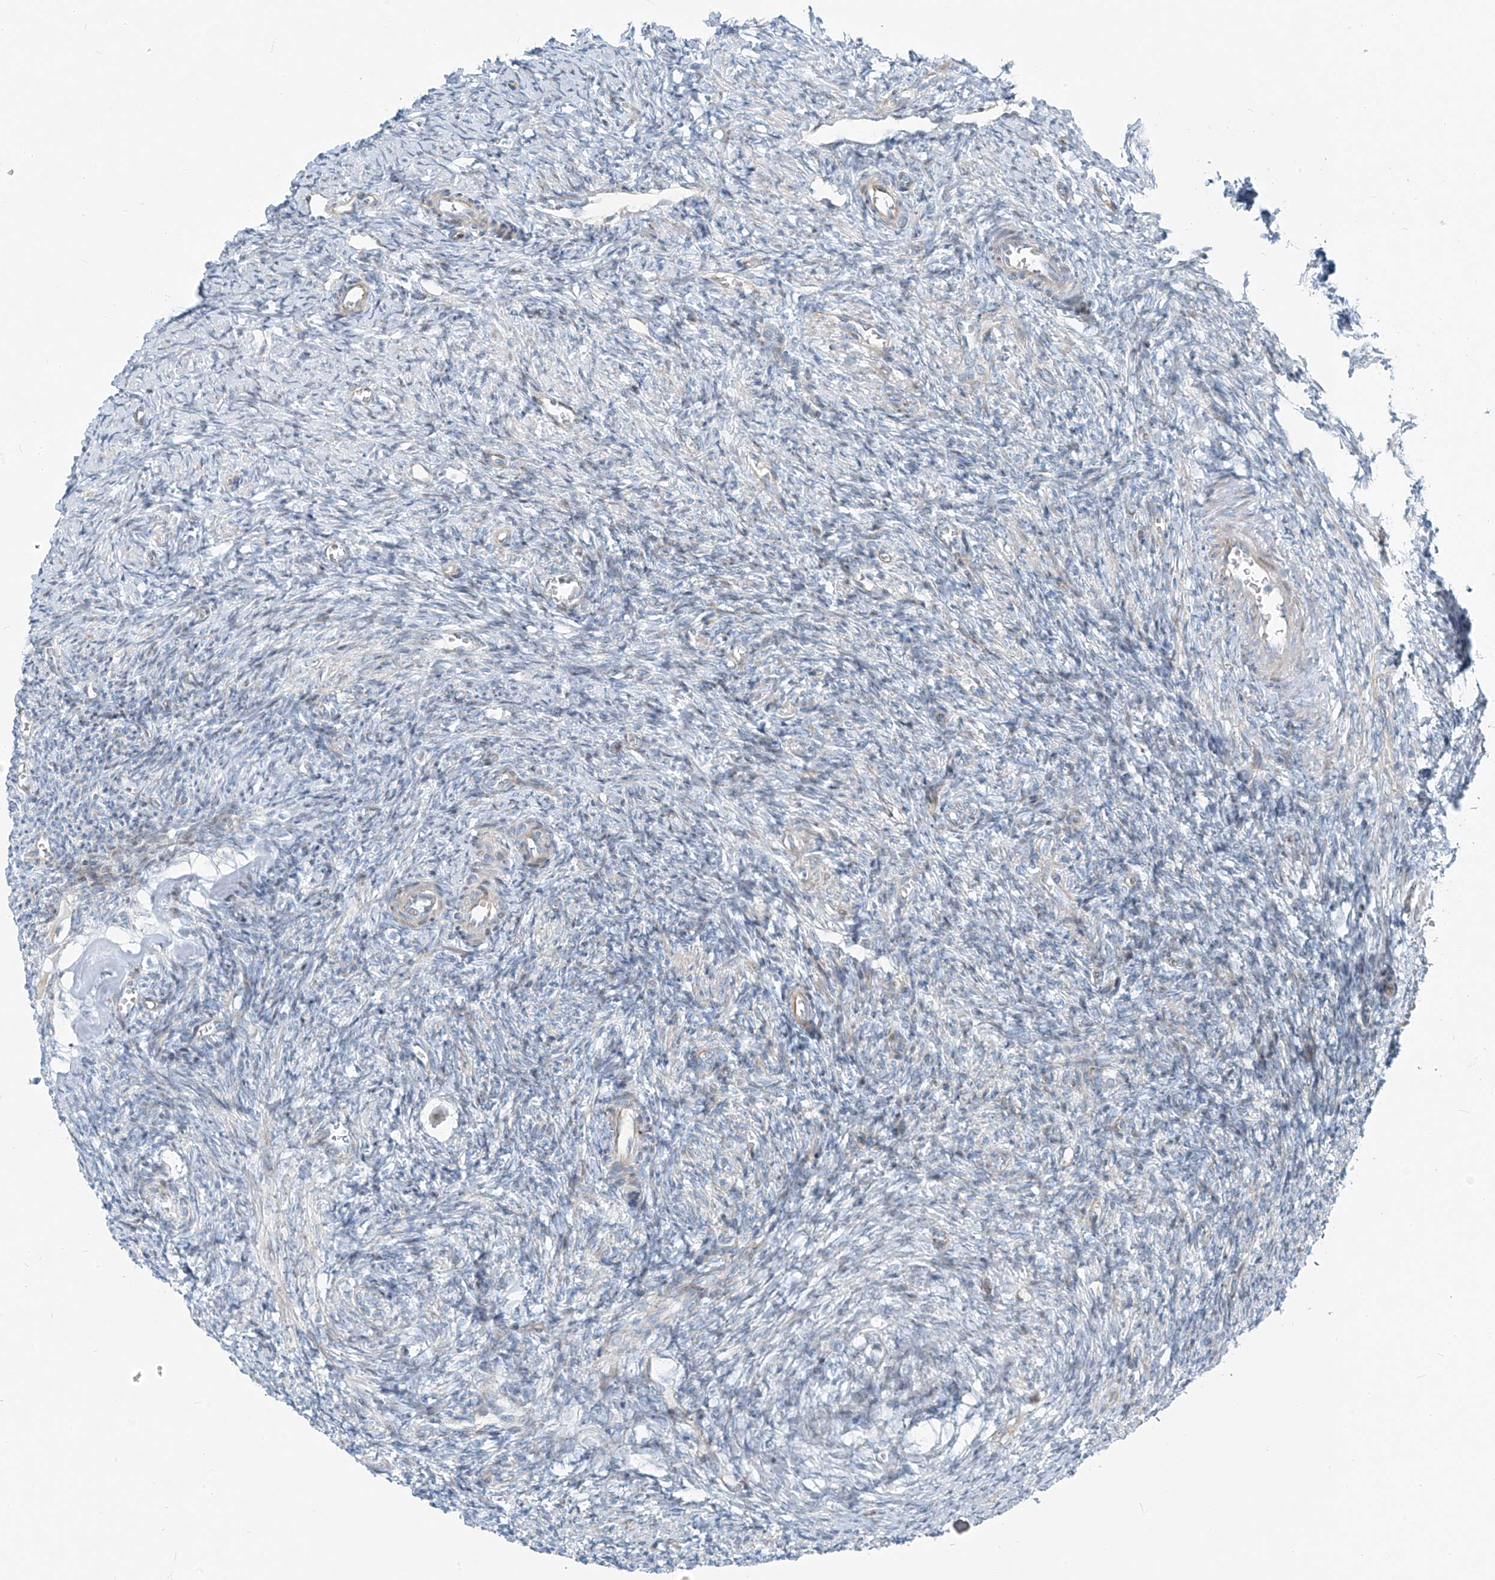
{"staining": {"intensity": "negative", "quantity": "none", "location": "none"}, "tissue": "ovary", "cell_type": "Ovarian stroma cells", "image_type": "normal", "snomed": [{"axis": "morphology", "description": "Normal tissue, NOS"}, {"axis": "topography", "description": "Ovary"}], "caption": "High magnification brightfield microscopy of normal ovary stained with DAB (brown) and counterstained with hematoxylin (blue): ovarian stroma cells show no significant staining.", "gene": "HIC2", "patient": {"sex": "female", "age": 27}}